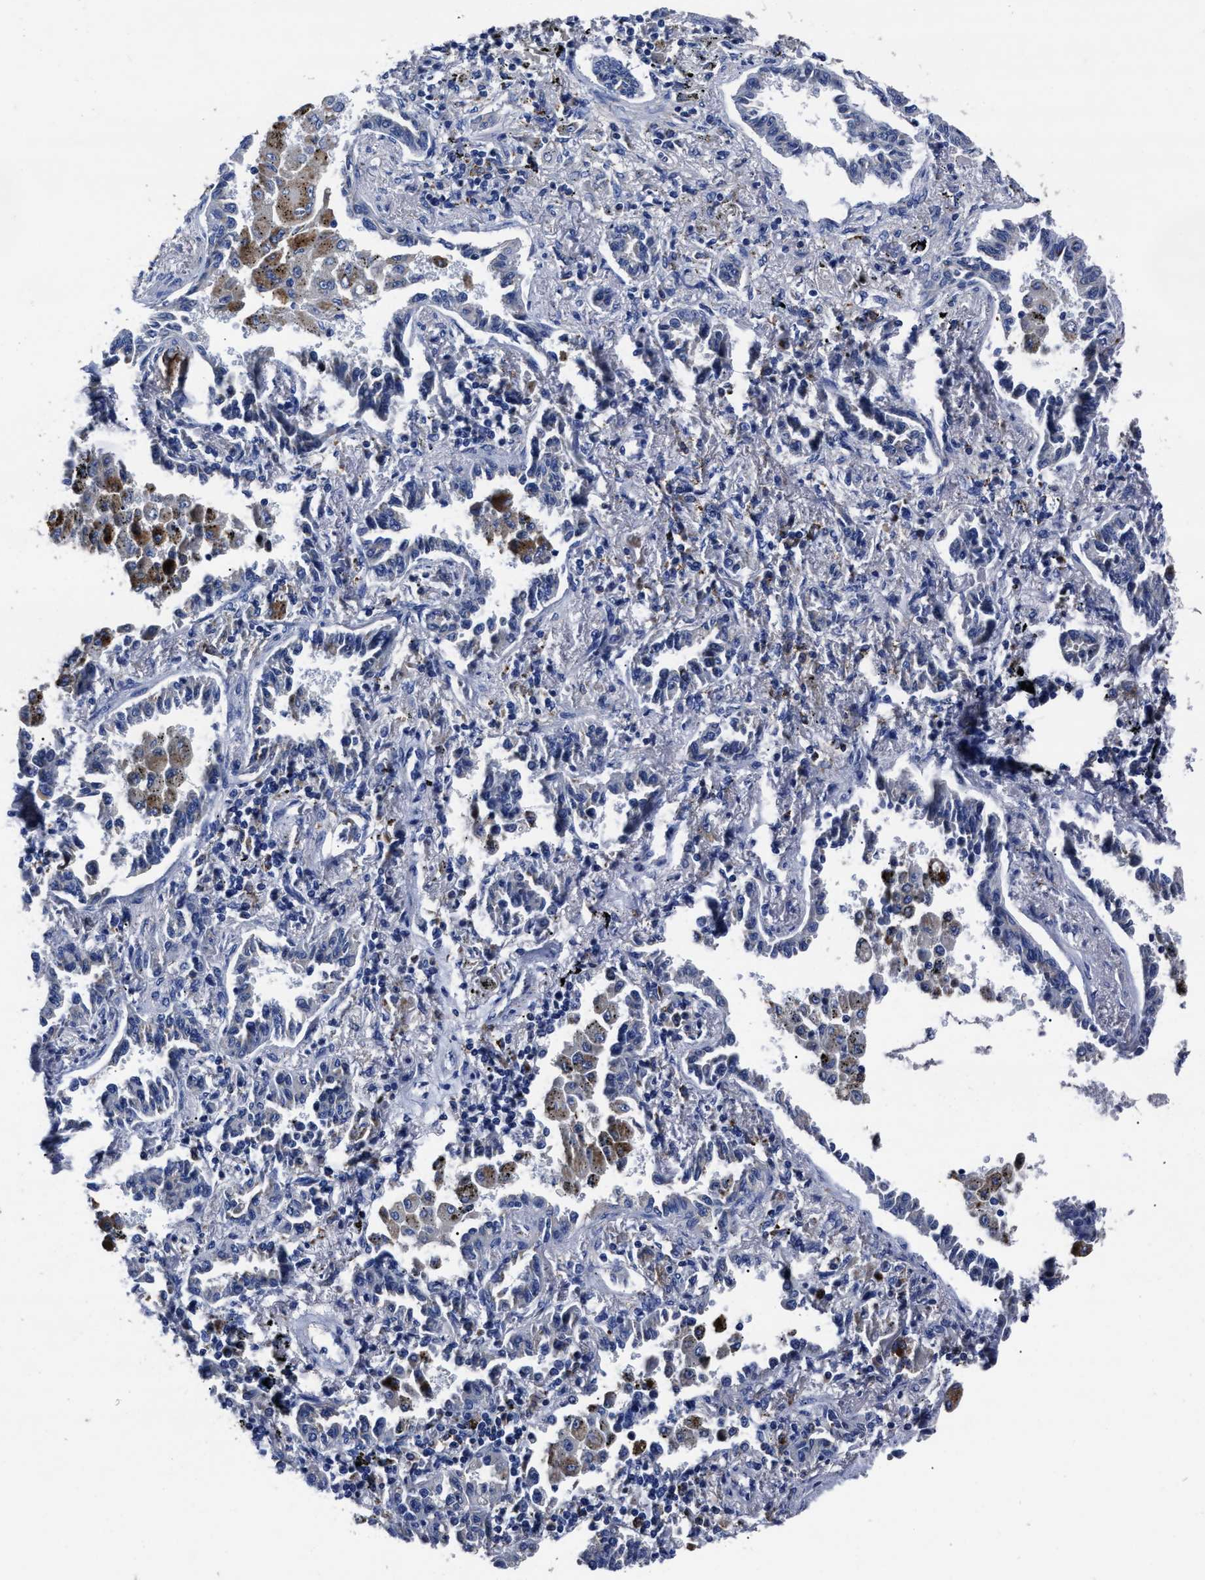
{"staining": {"intensity": "negative", "quantity": "none", "location": "none"}, "tissue": "lung cancer", "cell_type": "Tumor cells", "image_type": "cancer", "snomed": [{"axis": "morphology", "description": "Normal tissue, NOS"}, {"axis": "morphology", "description": "Adenocarcinoma, NOS"}, {"axis": "topography", "description": "Lung"}], "caption": "High power microscopy photomicrograph of an IHC photomicrograph of lung cancer, revealing no significant positivity in tumor cells. (Brightfield microscopy of DAB immunohistochemistry at high magnification).", "gene": "LAMTOR4", "patient": {"sex": "male", "age": 59}}